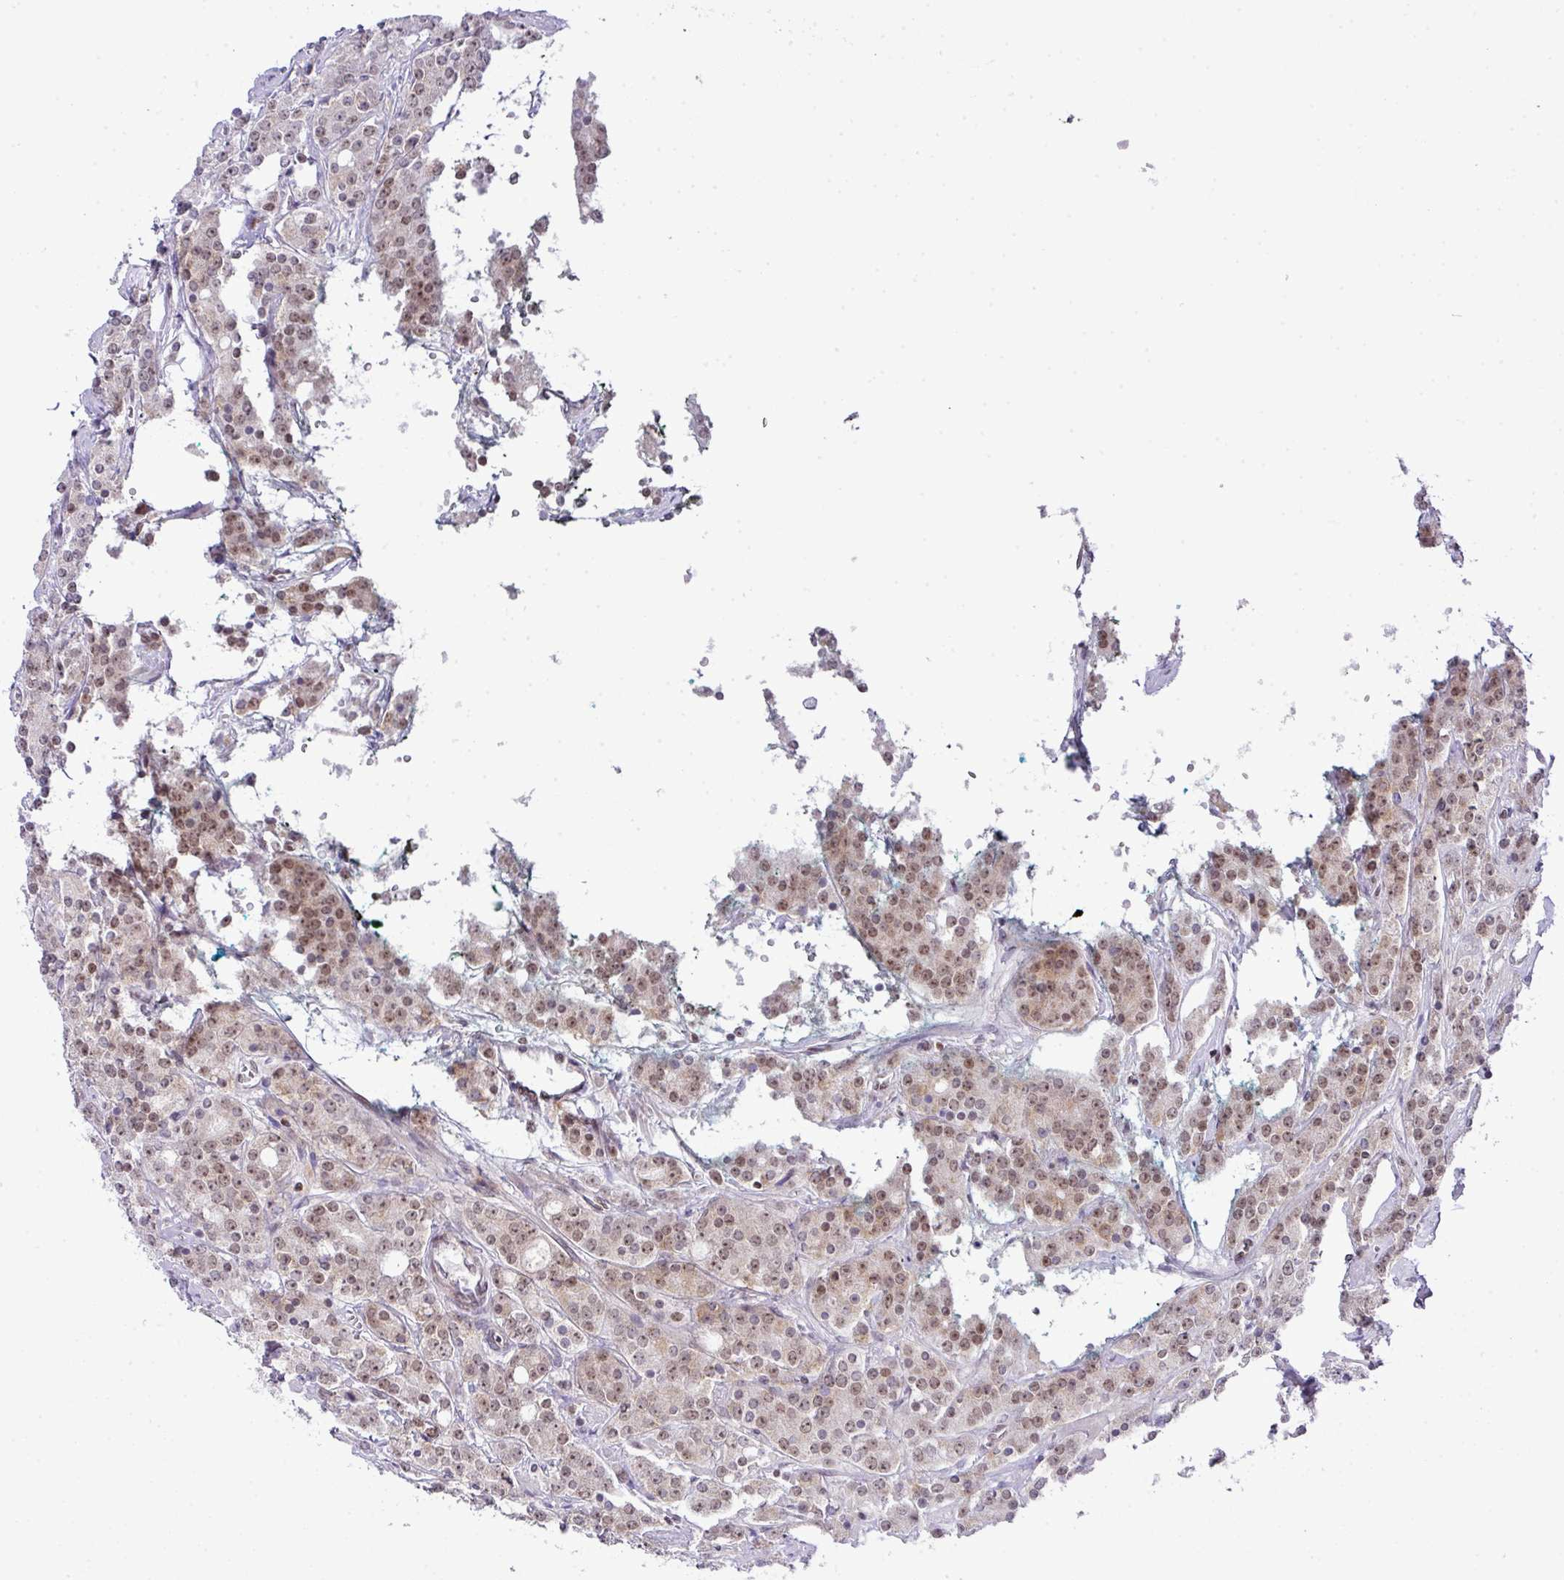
{"staining": {"intensity": "weak", "quantity": ">75%", "location": "nuclear"}, "tissue": "prostate cancer", "cell_type": "Tumor cells", "image_type": "cancer", "snomed": [{"axis": "morphology", "description": "Adenocarcinoma, High grade"}, {"axis": "topography", "description": "Prostate"}], "caption": "A photomicrograph of high-grade adenocarcinoma (prostate) stained for a protein shows weak nuclear brown staining in tumor cells.", "gene": "CCDC137", "patient": {"sex": "male", "age": 62}}